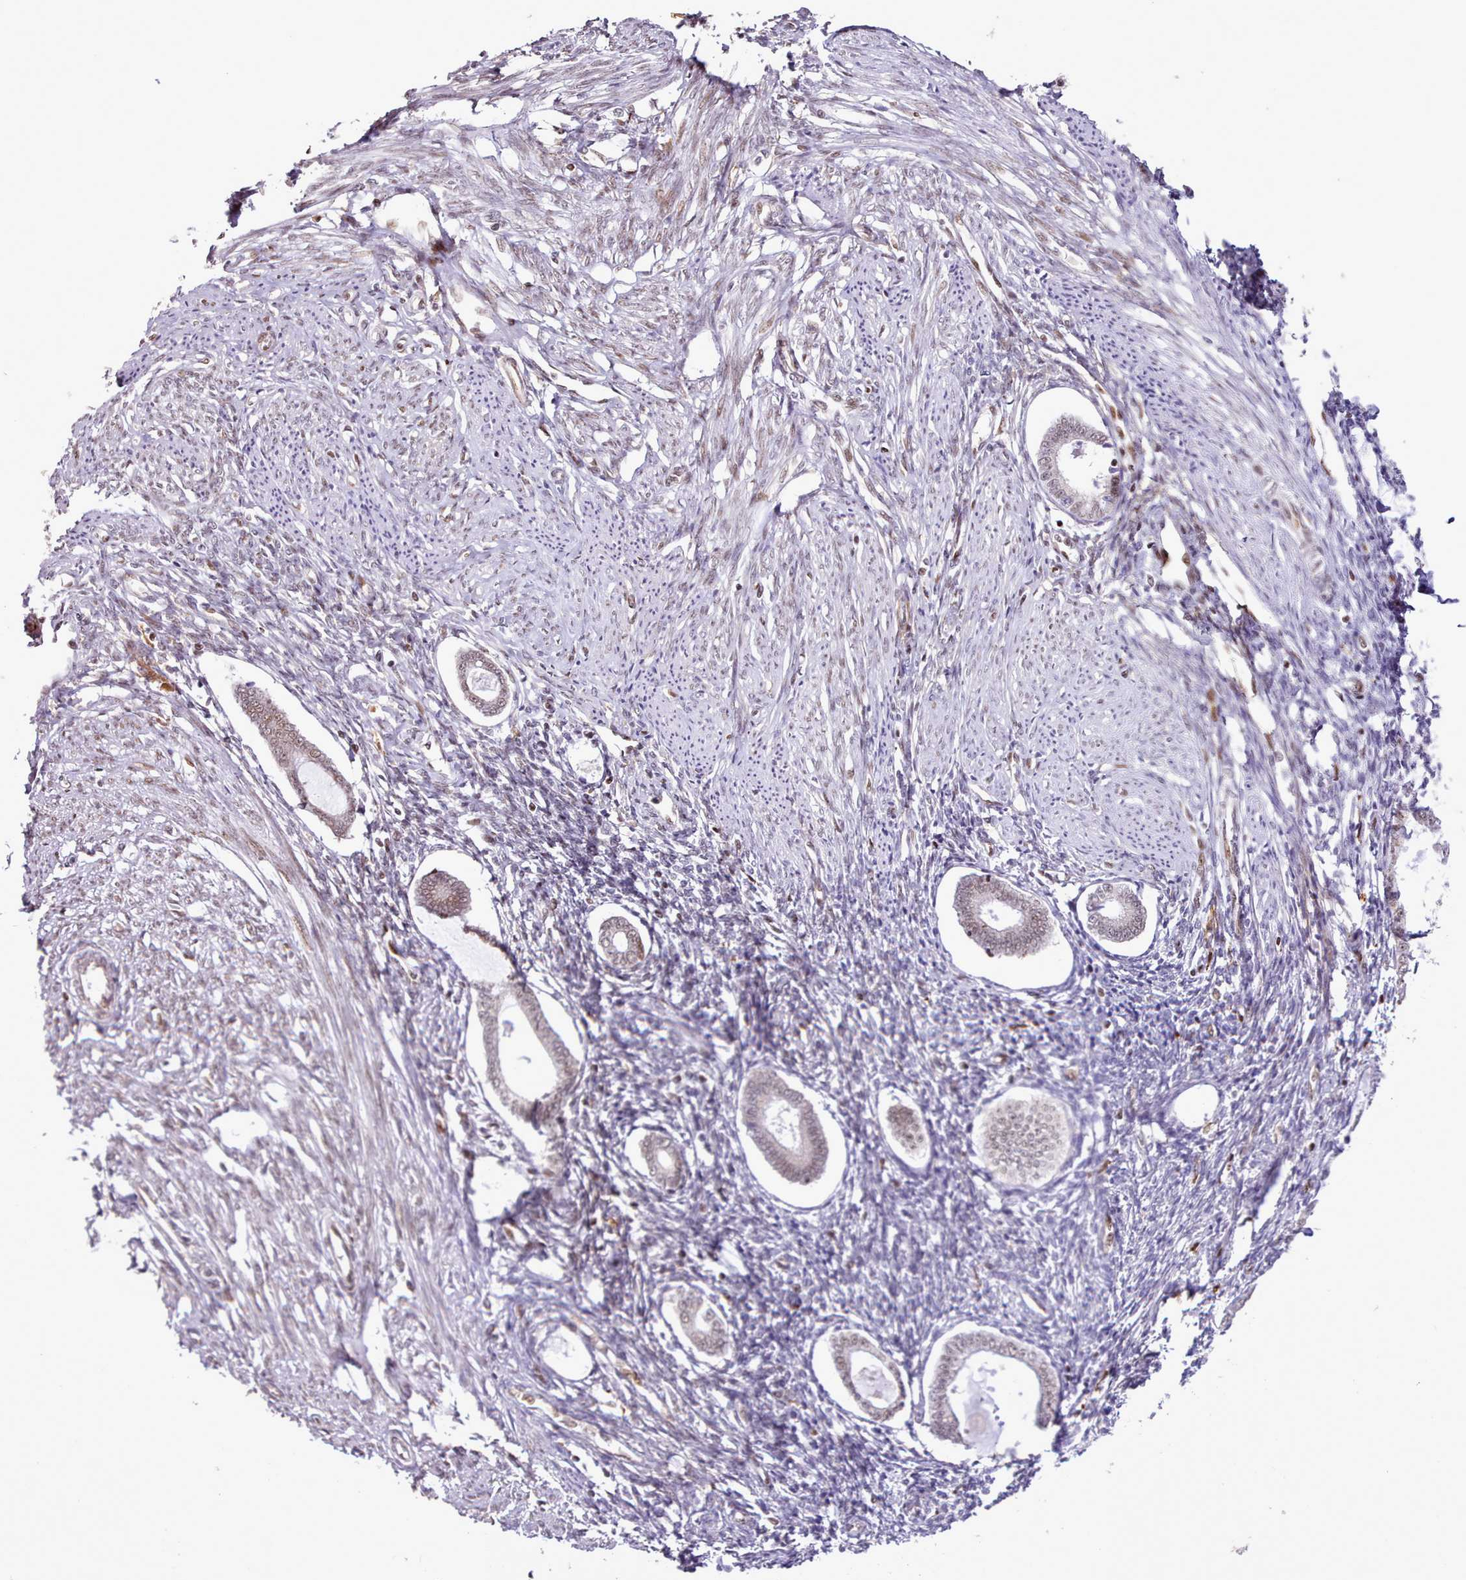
{"staining": {"intensity": "moderate", "quantity": "25%-75%", "location": "nuclear"}, "tissue": "endometrium", "cell_type": "Cells in endometrial stroma", "image_type": "normal", "snomed": [{"axis": "morphology", "description": "Normal tissue, NOS"}, {"axis": "topography", "description": "Endometrium"}], "caption": "Unremarkable endometrium displays moderate nuclear expression in about 25%-75% of cells in endometrial stroma.", "gene": "TAF15", "patient": {"sex": "female", "age": 56}}